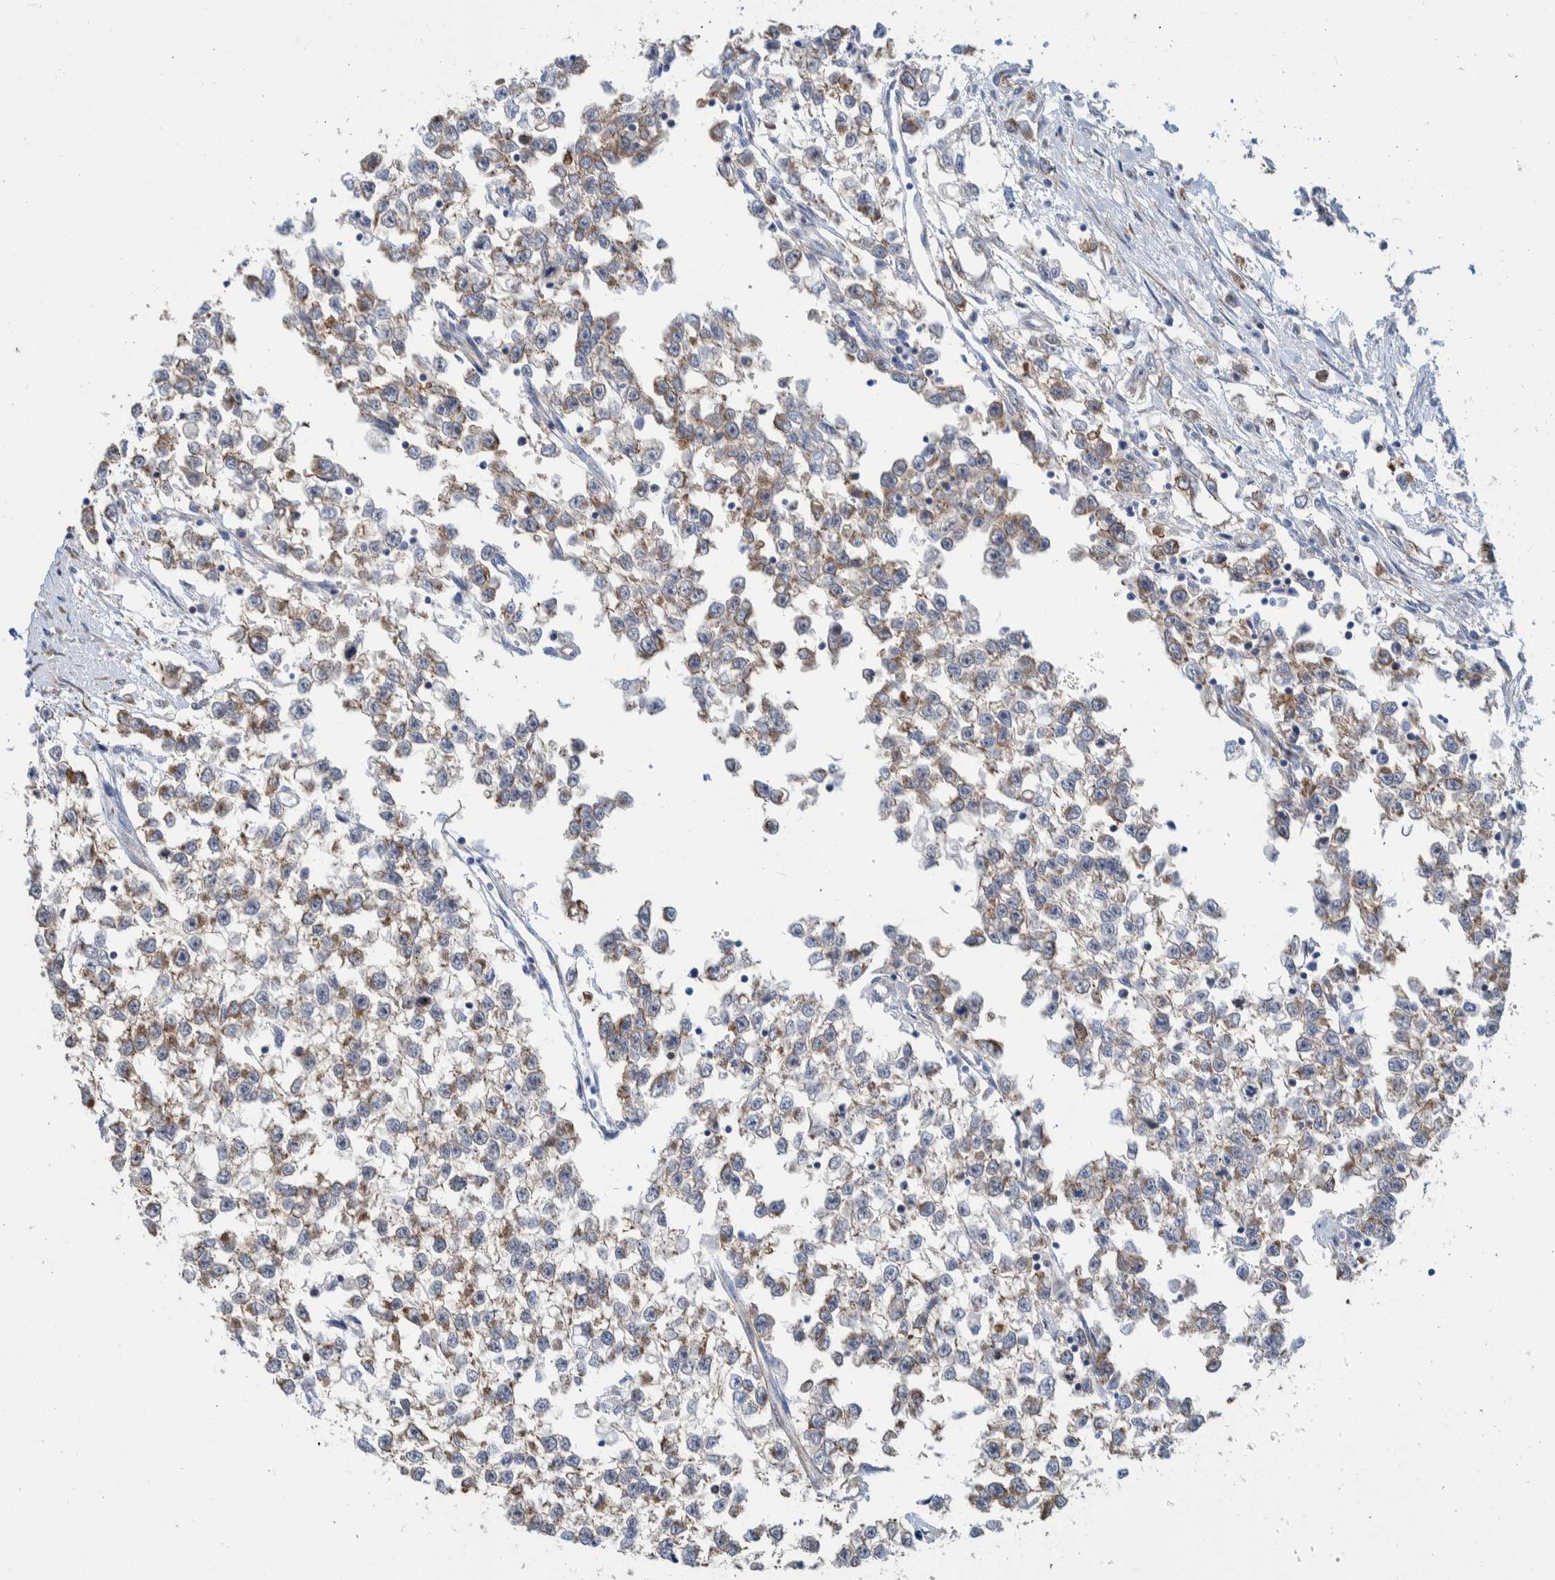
{"staining": {"intensity": "weak", "quantity": ">75%", "location": "cytoplasmic/membranous"}, "tissue": "testis cancer", "cell_type": "Tumor cells", "image_type": "cancer", "snomed": [{"axis": "morphology", "description": "Seminoma, NOS"}, {"axis": "morphology", "description": "Carcinoma, Embryonal, NOS"}, {"axis": "topography", "description": "Testis"}], "caption": "Human testis cancer stained with a brown dye exhibits weak cytoplasmic/membranous positive staining in about >75% of tumor cells.", "gene": "CCDC57", "patient": {"sex": "male", "age": 51}}